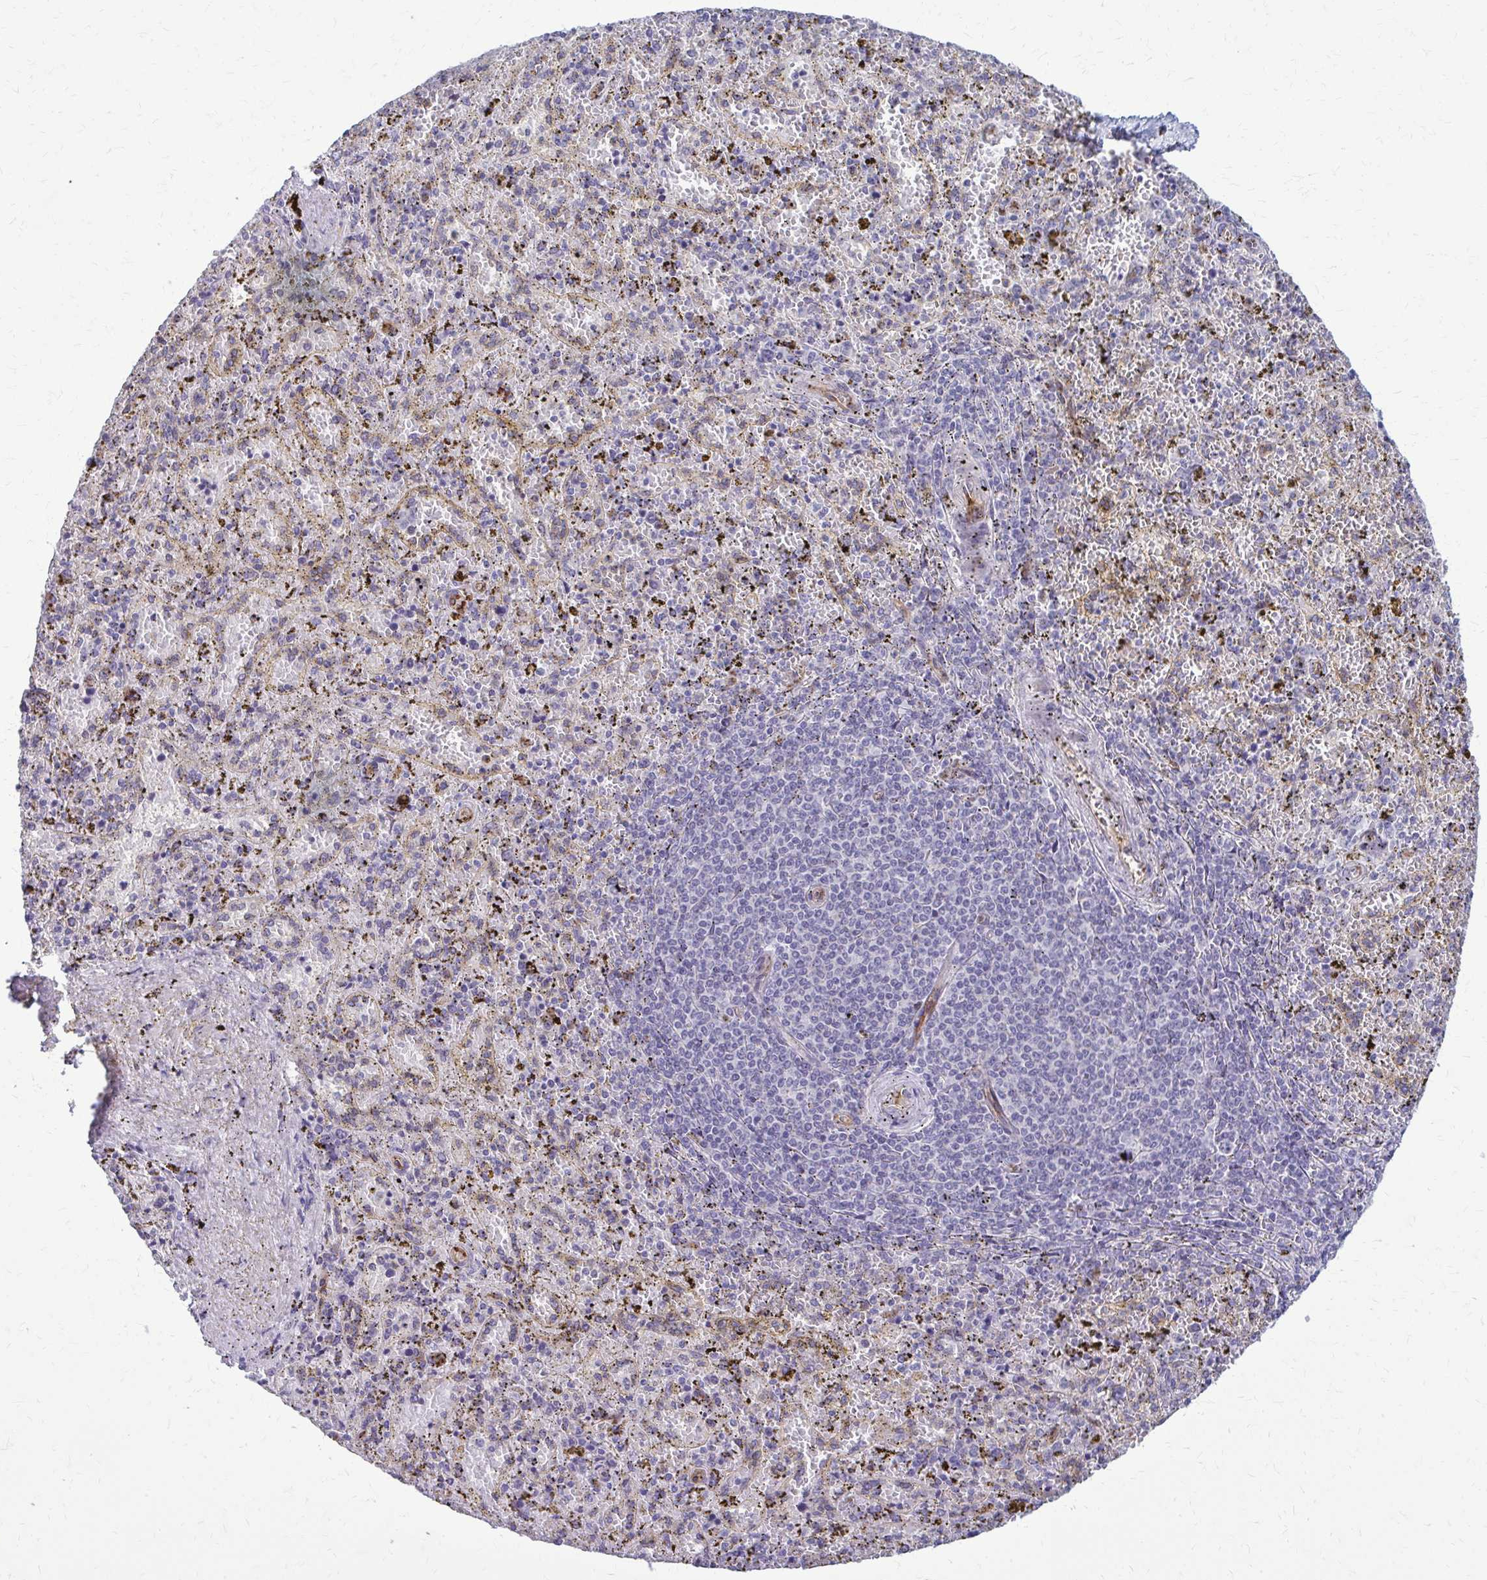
{"staining": {"intensity": "negative", "quantity": "none", "location": "none"}, "tissue": "spleen", "cell_type": "Cells in red pulp", "image_type": "normal", "snomed": [{"axis": "morphology", "description": "Normal tissue, NOS"}, {"axis": "topography", "description": "Spleen"}], "caption": "The image shows no significant staining in cells in red pulp of spleen. Brightfield microscopy of immunohistochemistry stained with DAB (3,3'-diaminobenzidine) (brown) and hematoxylin (blue), captured at high magnification.", "gene": "DEPP1", "patient": {"sex": "female", "age": 50}}